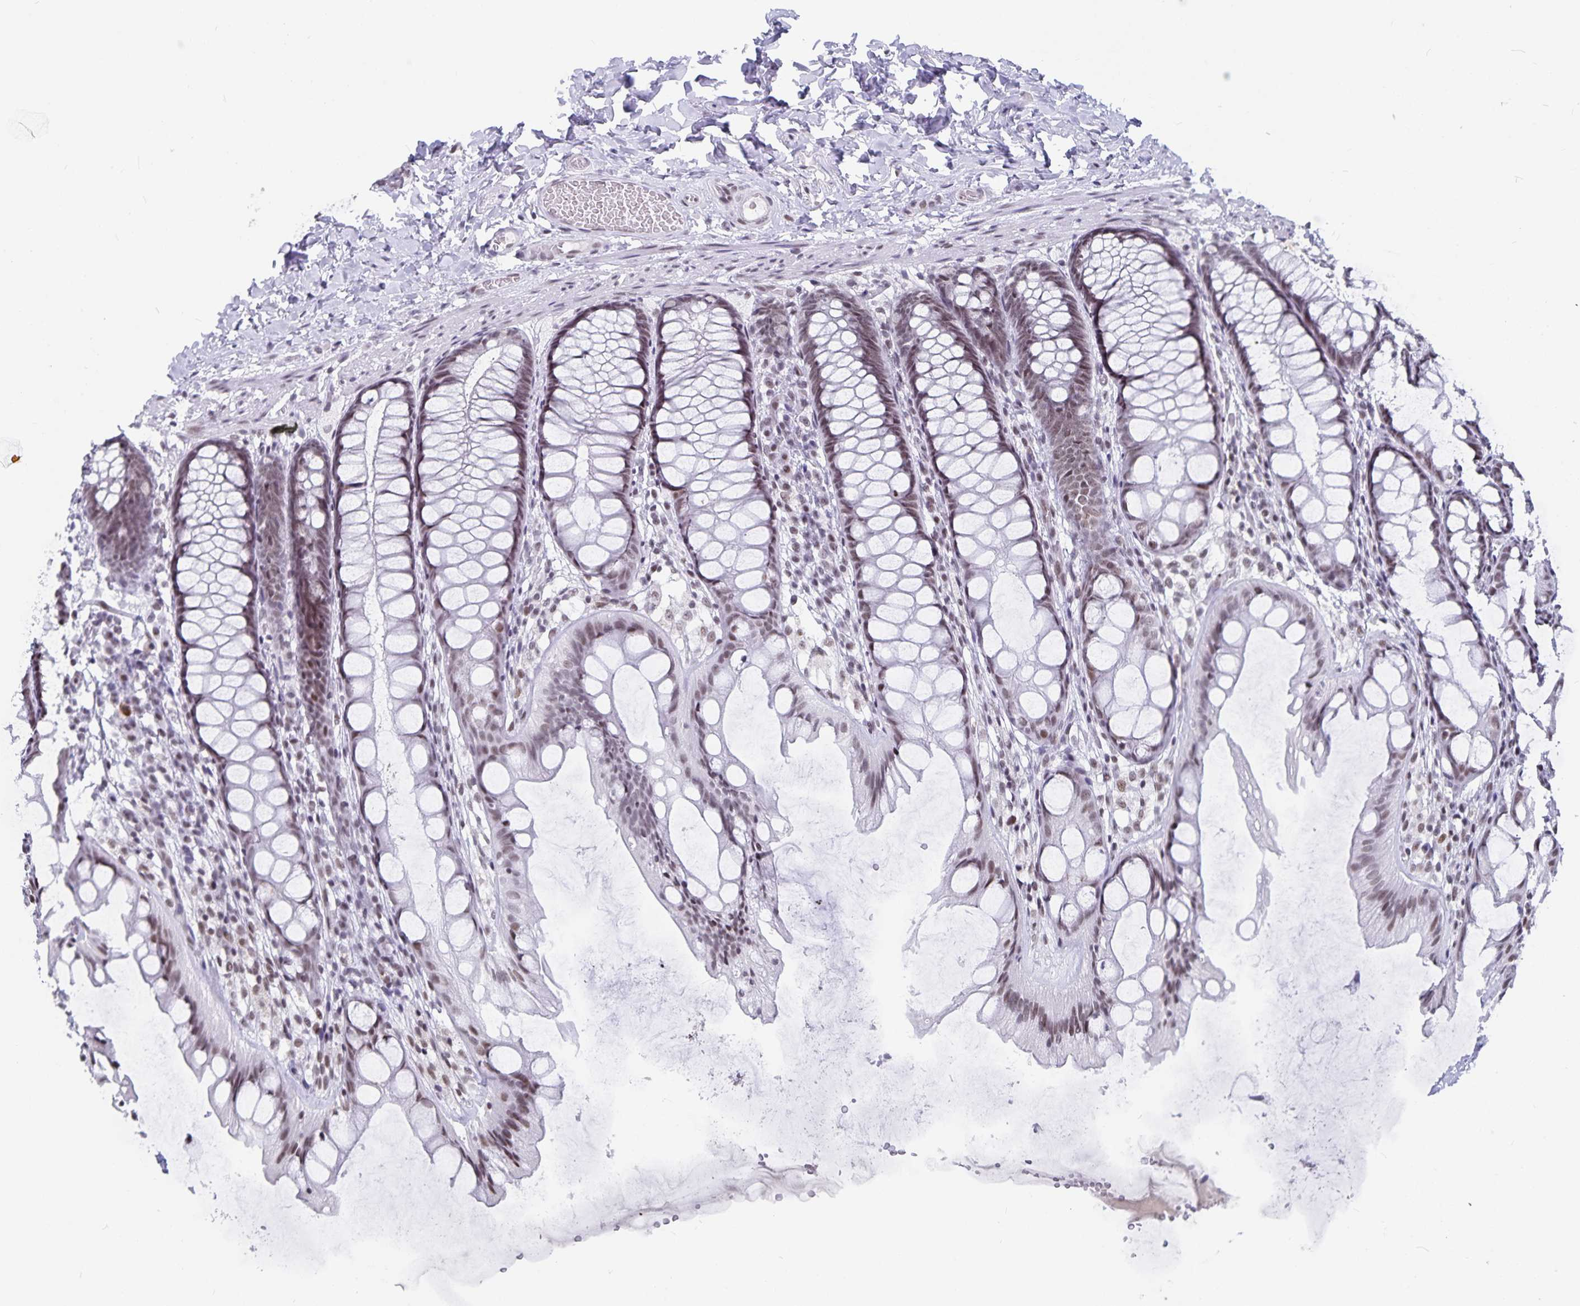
{"staining": {"intensity": "negative", "quantity": "none", "location": "none"}, "tissue": "colon", "cell_type": "Endothelial cells", "image_type": "normal", "snomed": [{"axis": "morphology", "description": "Normal tissue, NOS"}, {"axis": "topography", "description": "Colon"}], "caption": "This is an IHC photomicrograph of benign human colon. There is no staining in endothelial cells.", "gene": "PBX2", "patient": {"sex": "male", "age": 47}}